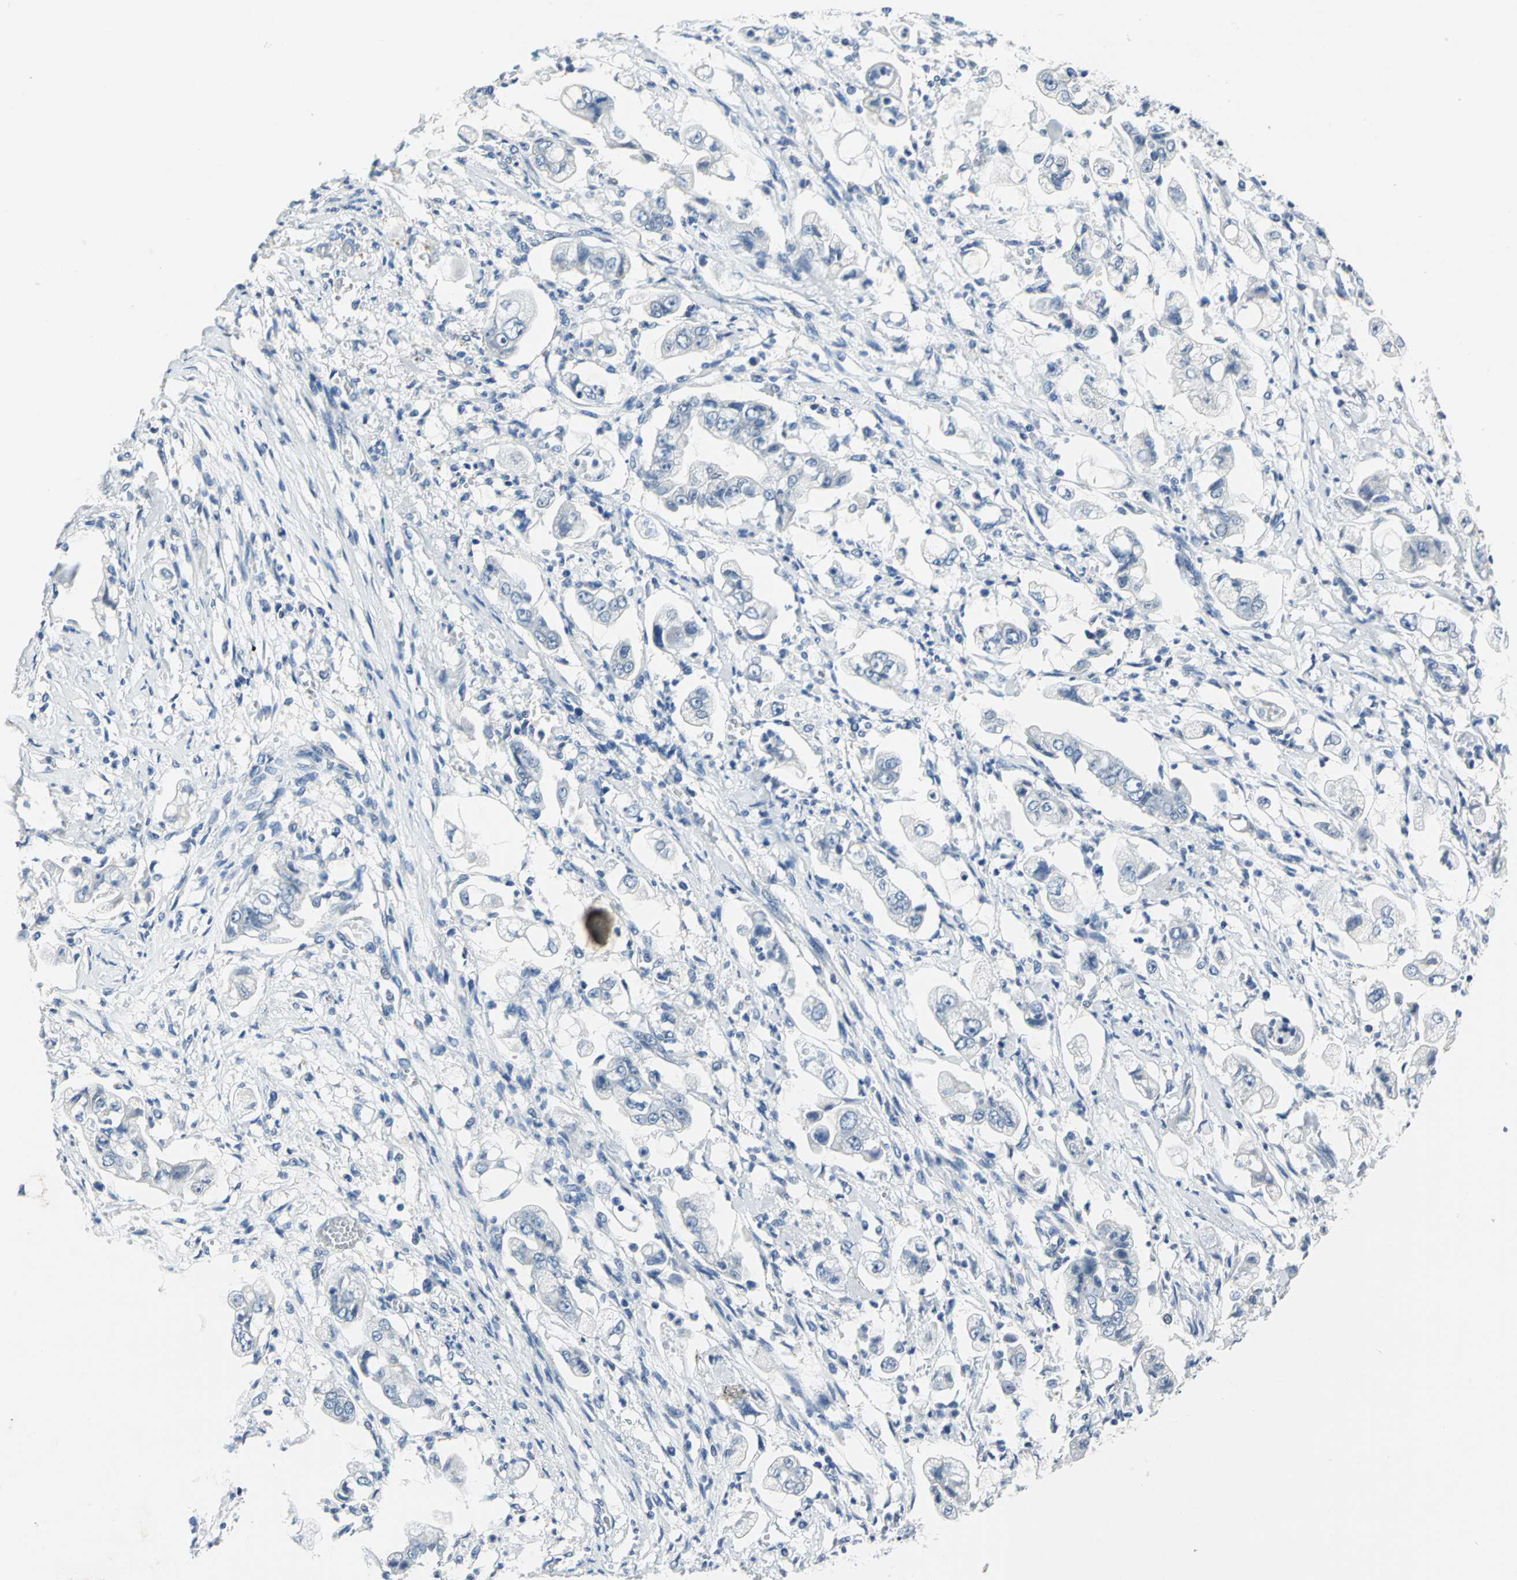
{"staining": {"intensity": "negative", "quantity": "none", "location": "none"}, "tissue": "stomach cancer", "cell_type": "Tumor cells", "image_type": "cancer", "snomed": [{"axis": "morphology", "description": "Adenocarcinoma, NOS"}, {"axis": "topography", "description": "Stomach"}], "caption": "The immunohistochemistry image has no significant staining in tumor cells of stomach cancer tissue.", "gene": "RAD17", "patient": {"sex": "male", "age": 62}}